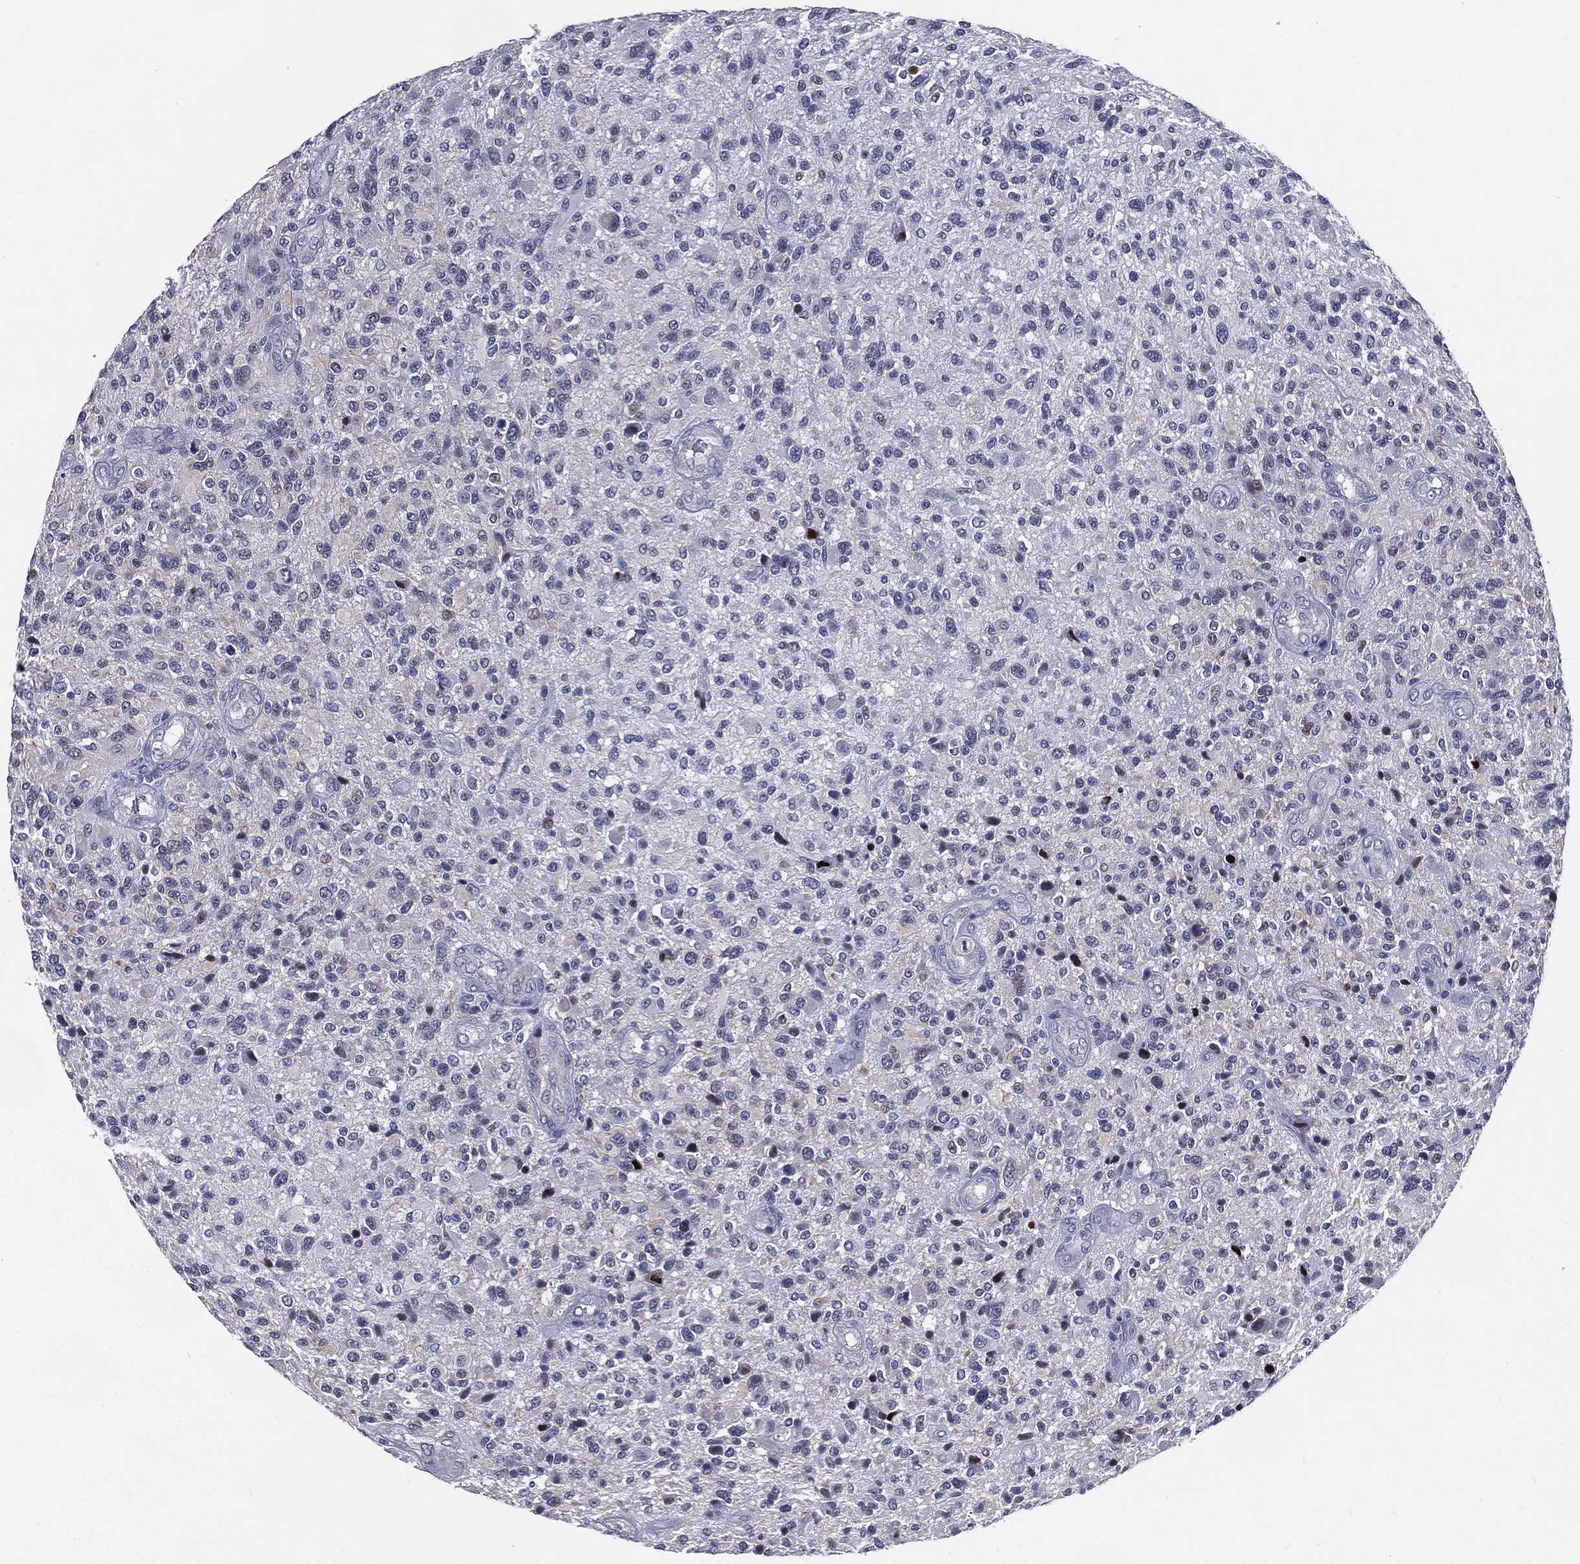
{"staining": {"intensity": "negative", "quantity": "none", "location": "none"}, "tissue": "glioma", "cell_type": "Tumor cells", "image_type": "cancer", "snomed": [{"axis": "morphology", "description": "Glioma, malignant, High grade"}, {"axis": "topography", "description": "Brain"}], "caption": "Immunohistochemical staining of glioma reveals no significant expression in tumor cells.", "gene": "IFT27", "patient": {"sex": "male", "age": 47}}